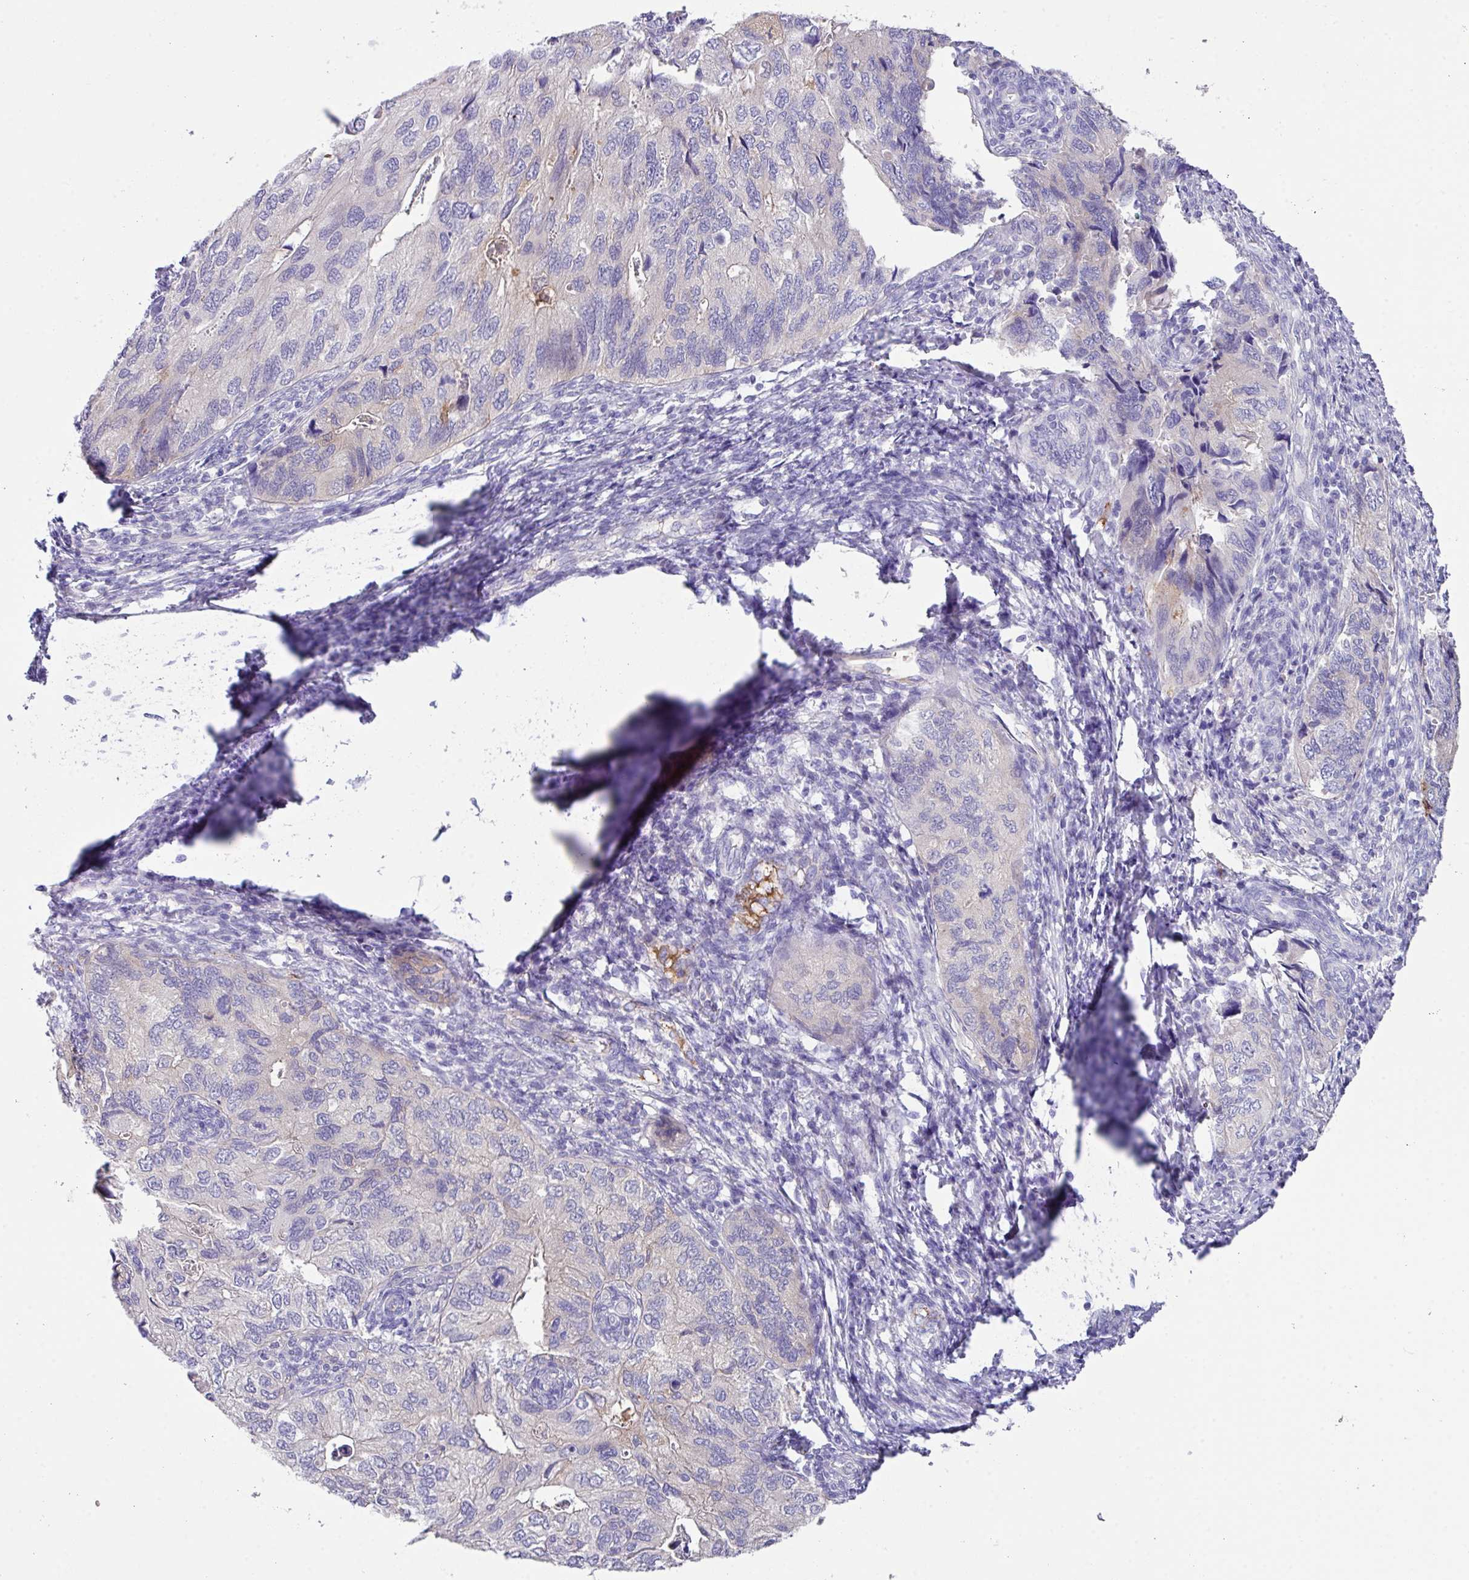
{"staining": {"intensity": "negative", "quantity": "none", "location": "none"}, "tissue": "endometrial cancer", "cell_type": "Tumor cells", "image_type": "cancer", "snomed": [{"axis": "morphology", "description": "Carcinoma, NOS"}, {"axis": "topography", "description": "Uterus"}], "caption": "Tumor cells are negative for brown protein staining in endometrial cancer (carcinoma).", "gene": "DNAL1", "patient": {"sex": "female", "age": 76}}